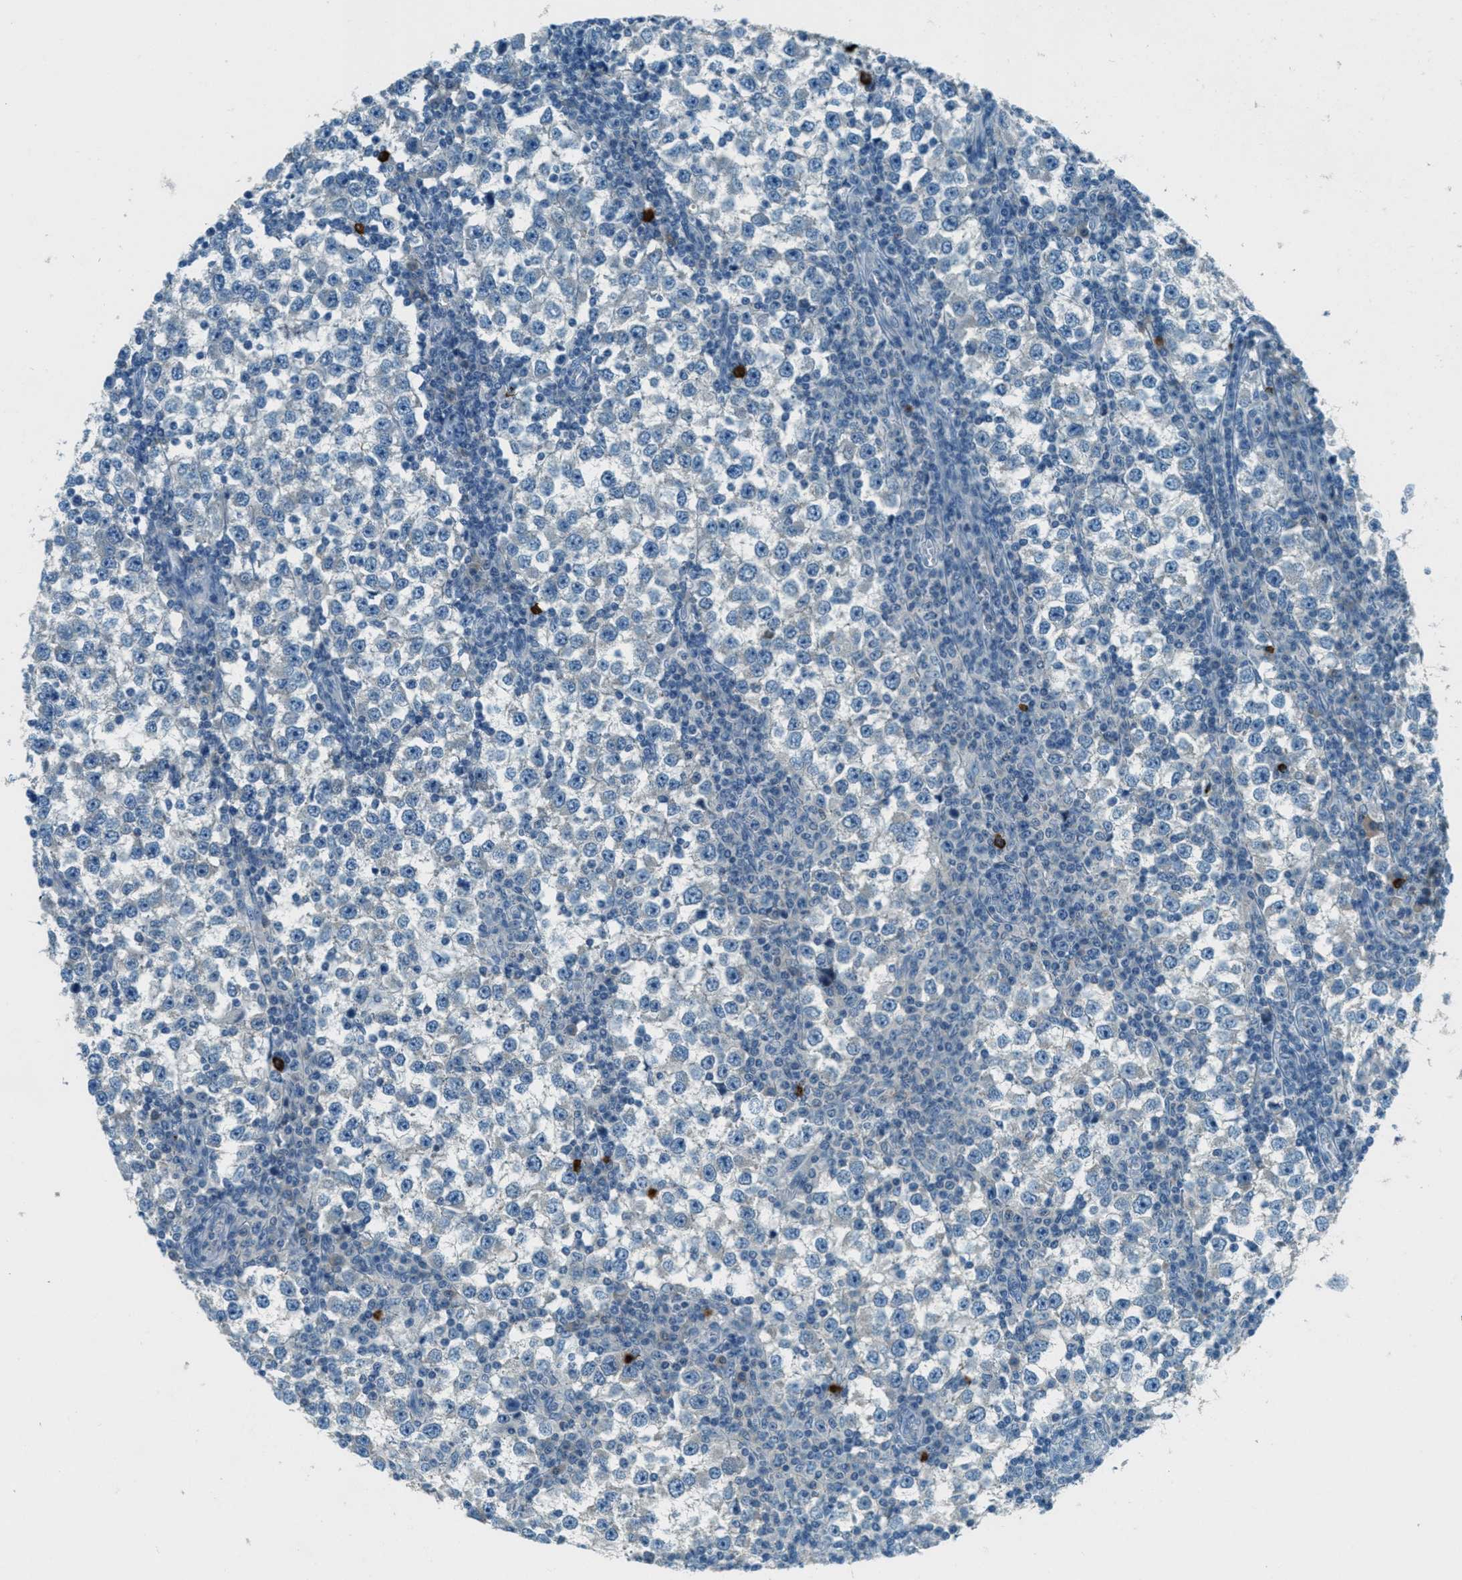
{"staining": {"intensity": "negative", "quantity": "none", "location": "none"}, "tissue": "testis cancer", "cell_type": "Tumor cells", "image_type": "cancer", "snomed": [{"axis": "morphology", "description": "Seminoma, NOS"}, {"axis": "topography", "description": "Testis"}], "caption": "DAB (3,3'-diaminobenzidine) immunohistochemical staining of testis cancer exhibits no significant staining in tumor cells. (Immunohistochemistry, brightfield microscopy, high magnification).", "gene": "MSLN", "patient": {"sex": "male", "age": 65}}